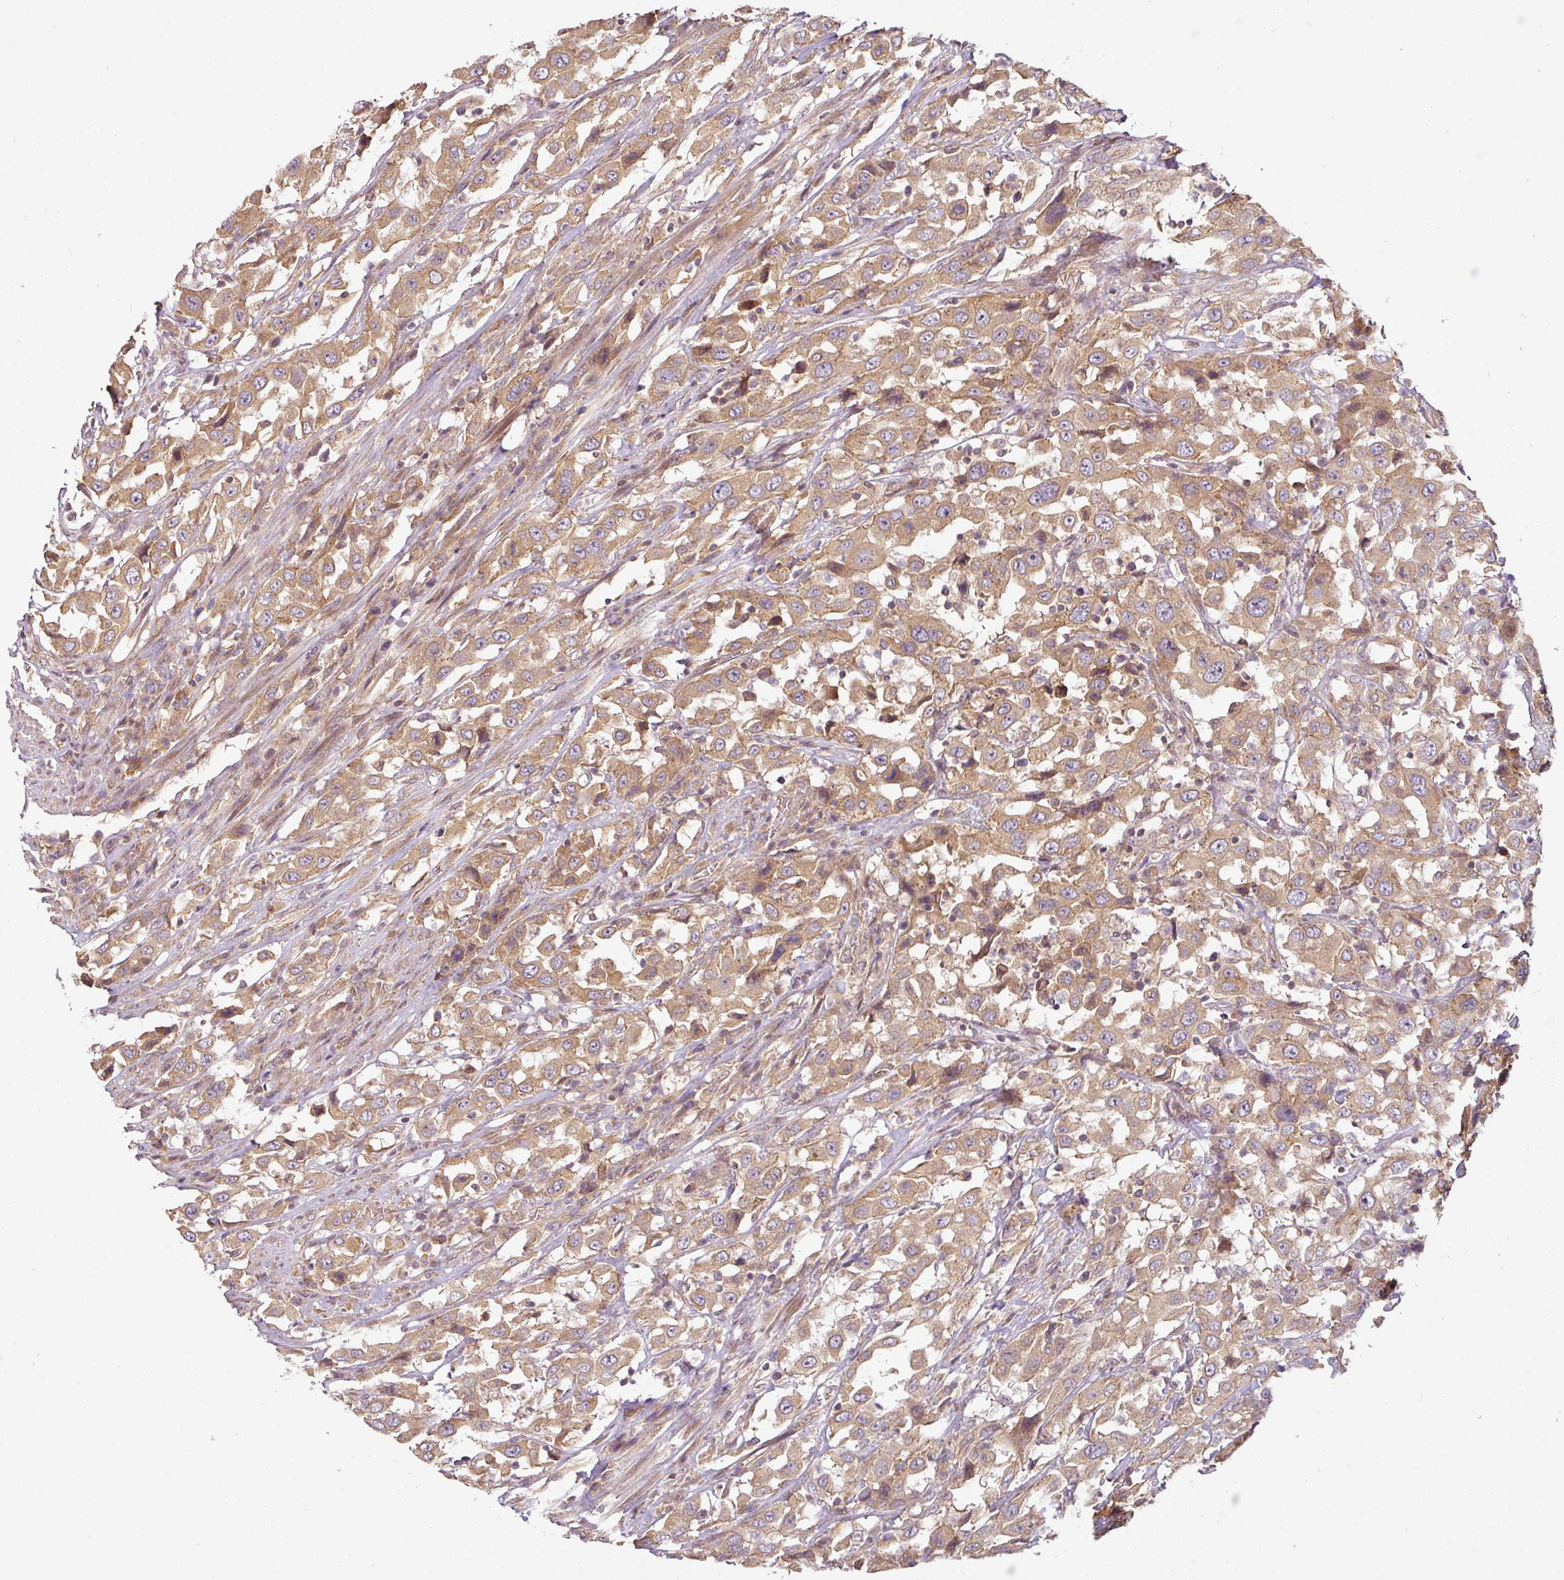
{"staining": {"intensity": "moderate", "quantity": ">75%", "location": "cytoplasmic/membranous"}, "tissue": "urothelial cancer", "cell_type": "Tumor cells", "image_type": "cancer", "snomed": [{"axis": "morphology", "description": "Urothelial carcinoma, High grade"}, {"axis": "topography", "description": "Urinary bladder"}], "caption": "Protein expression analysis of urothelial cancer displays moderate cytoplasmic/membranous expression in approximately >75% of tumor cells.", "gene": "RNF31", "patient": {"sex": "male", "age": 61}}